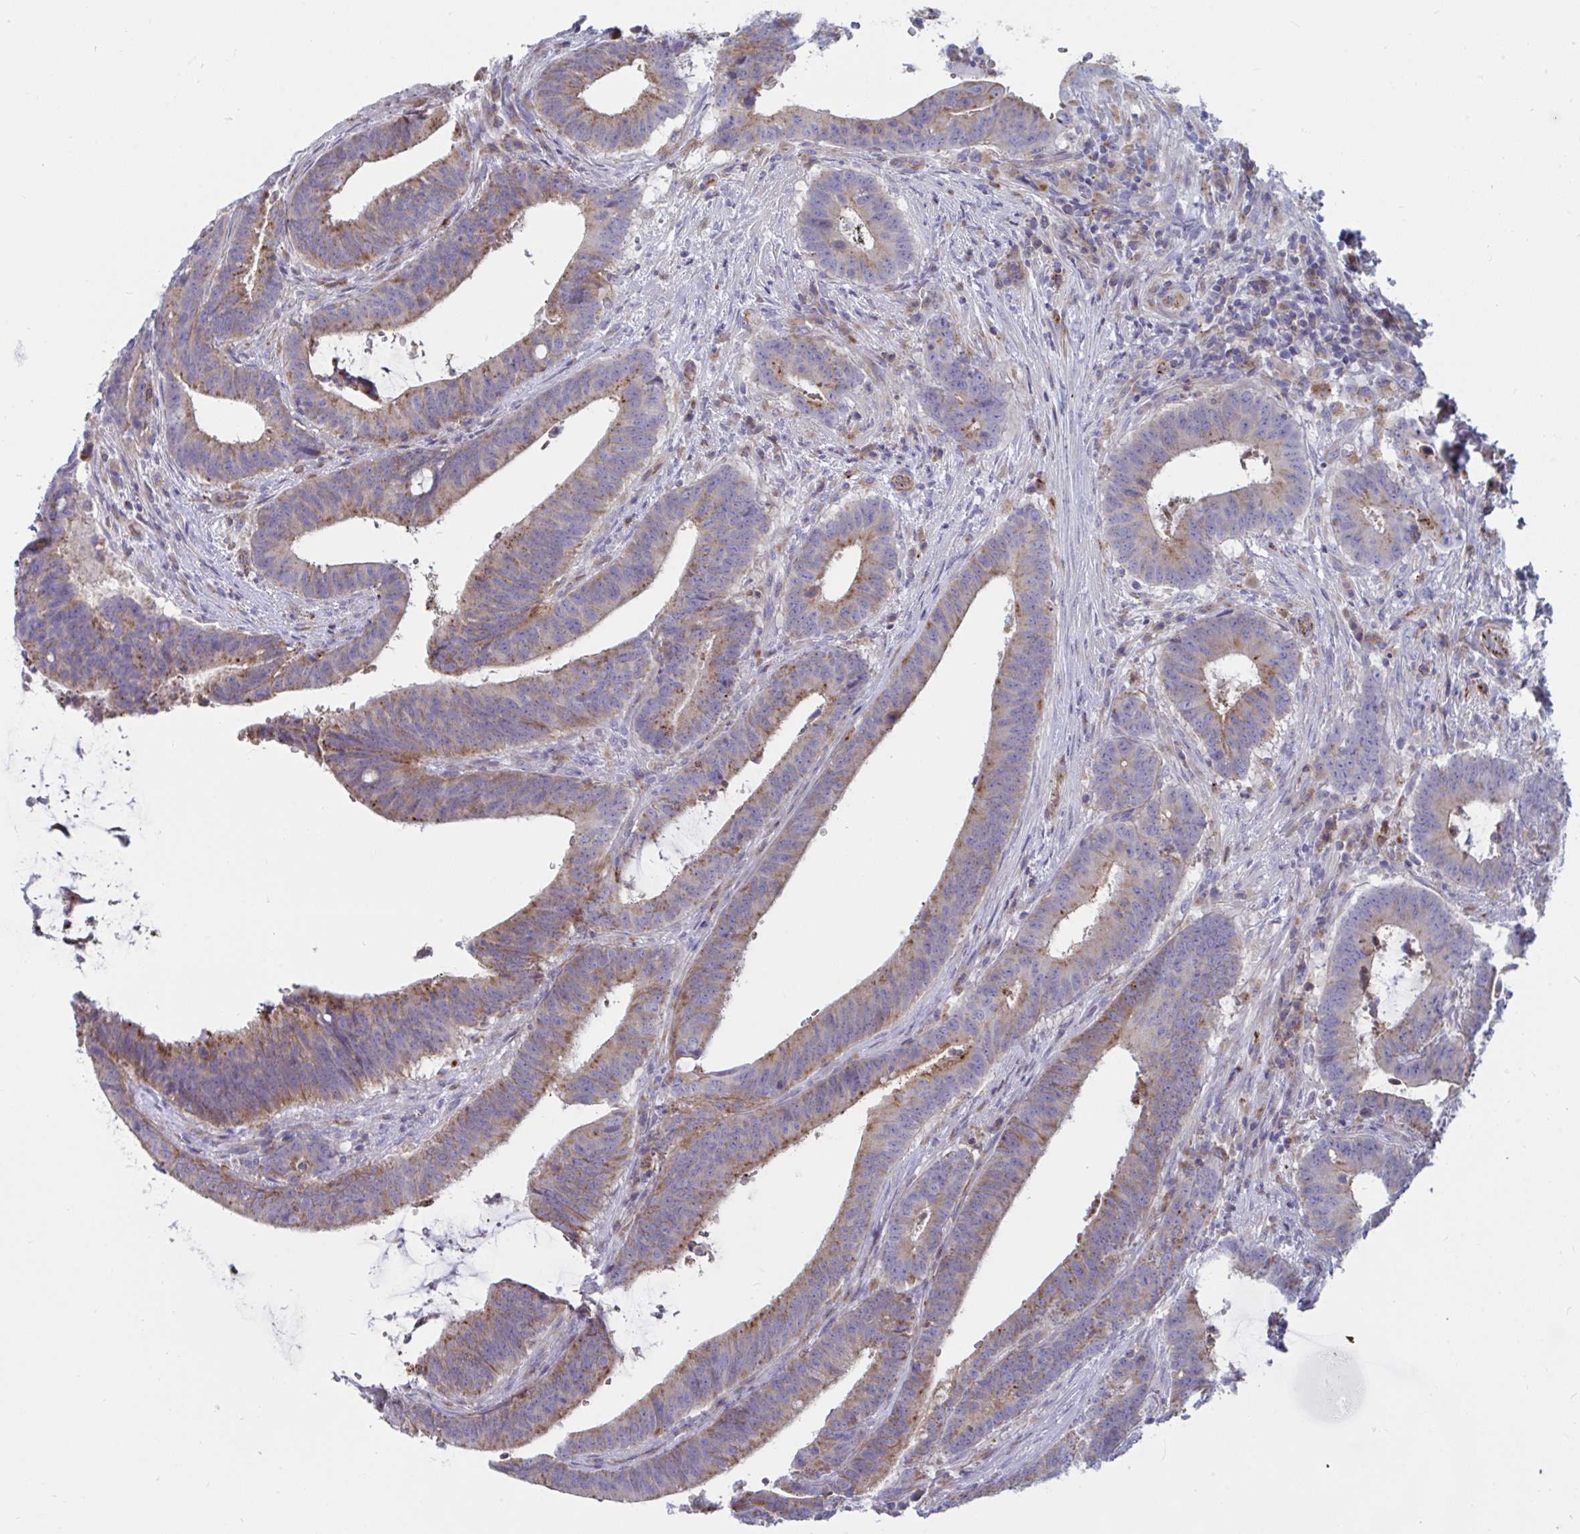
{"staining": {"intensity": "moderate", "quantity": ">75%", "location": "cytoplasmic/membranous"}, "tissue": "colorectal cancer", "cell_type": "Tumor cells", "image_type": "cancer", "snomed": [{"axis": "morphology", "description": "Adenocarcinoma, NOS"}, {"axis": "topography", "description": "Colon"}], "caption": "A medium amount of moderate cytoplasmic/membranous expression is appreciated in about >75% of tumor cells in colorectal cancer tissue. Ihc stains the protein in brown and the nuclei are stained blue.", "gene": "SLC9A6", "patient": {"sex": "female", "age": 43}}